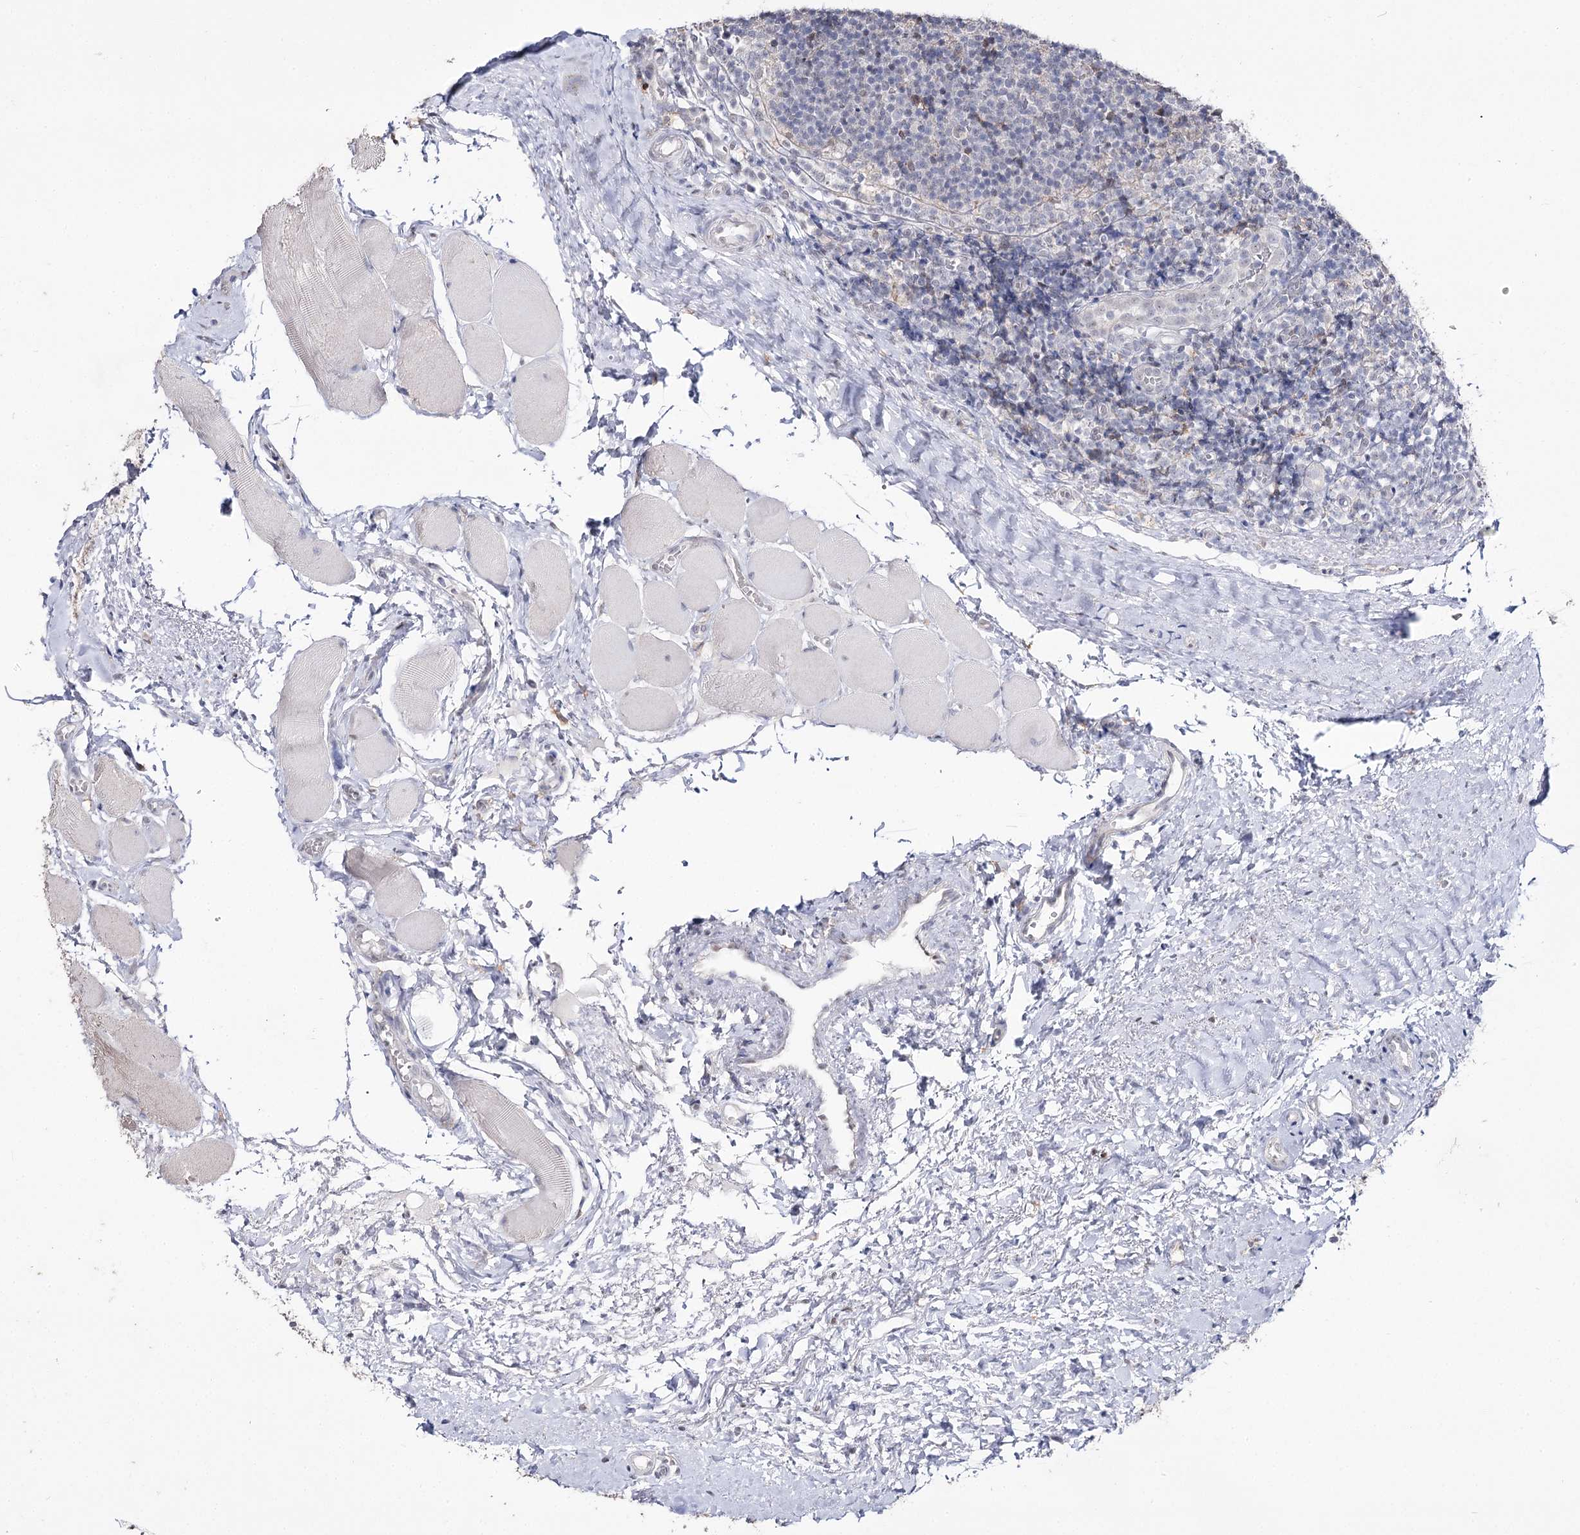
{"staining": {"intensity": "weak", "quantity": "25%-75%", "location": "nuclear"}, "tissue": "tonsil", "cell_type": "Germinal center cells", "image_type": "normal", "snomed": [{"axis": "morphology", "description": "Normal tissue, NOS"}, {"axis": "topography", "description": "Tonsil"}], "caption": "About 25%-75% of germinal center cells in normal human tonsil show weak nuclear protein expression as visualized by brown immunohistochemical staining.", "gene": "VGLL4", "patient": {"sex": "female", "age": 19}}